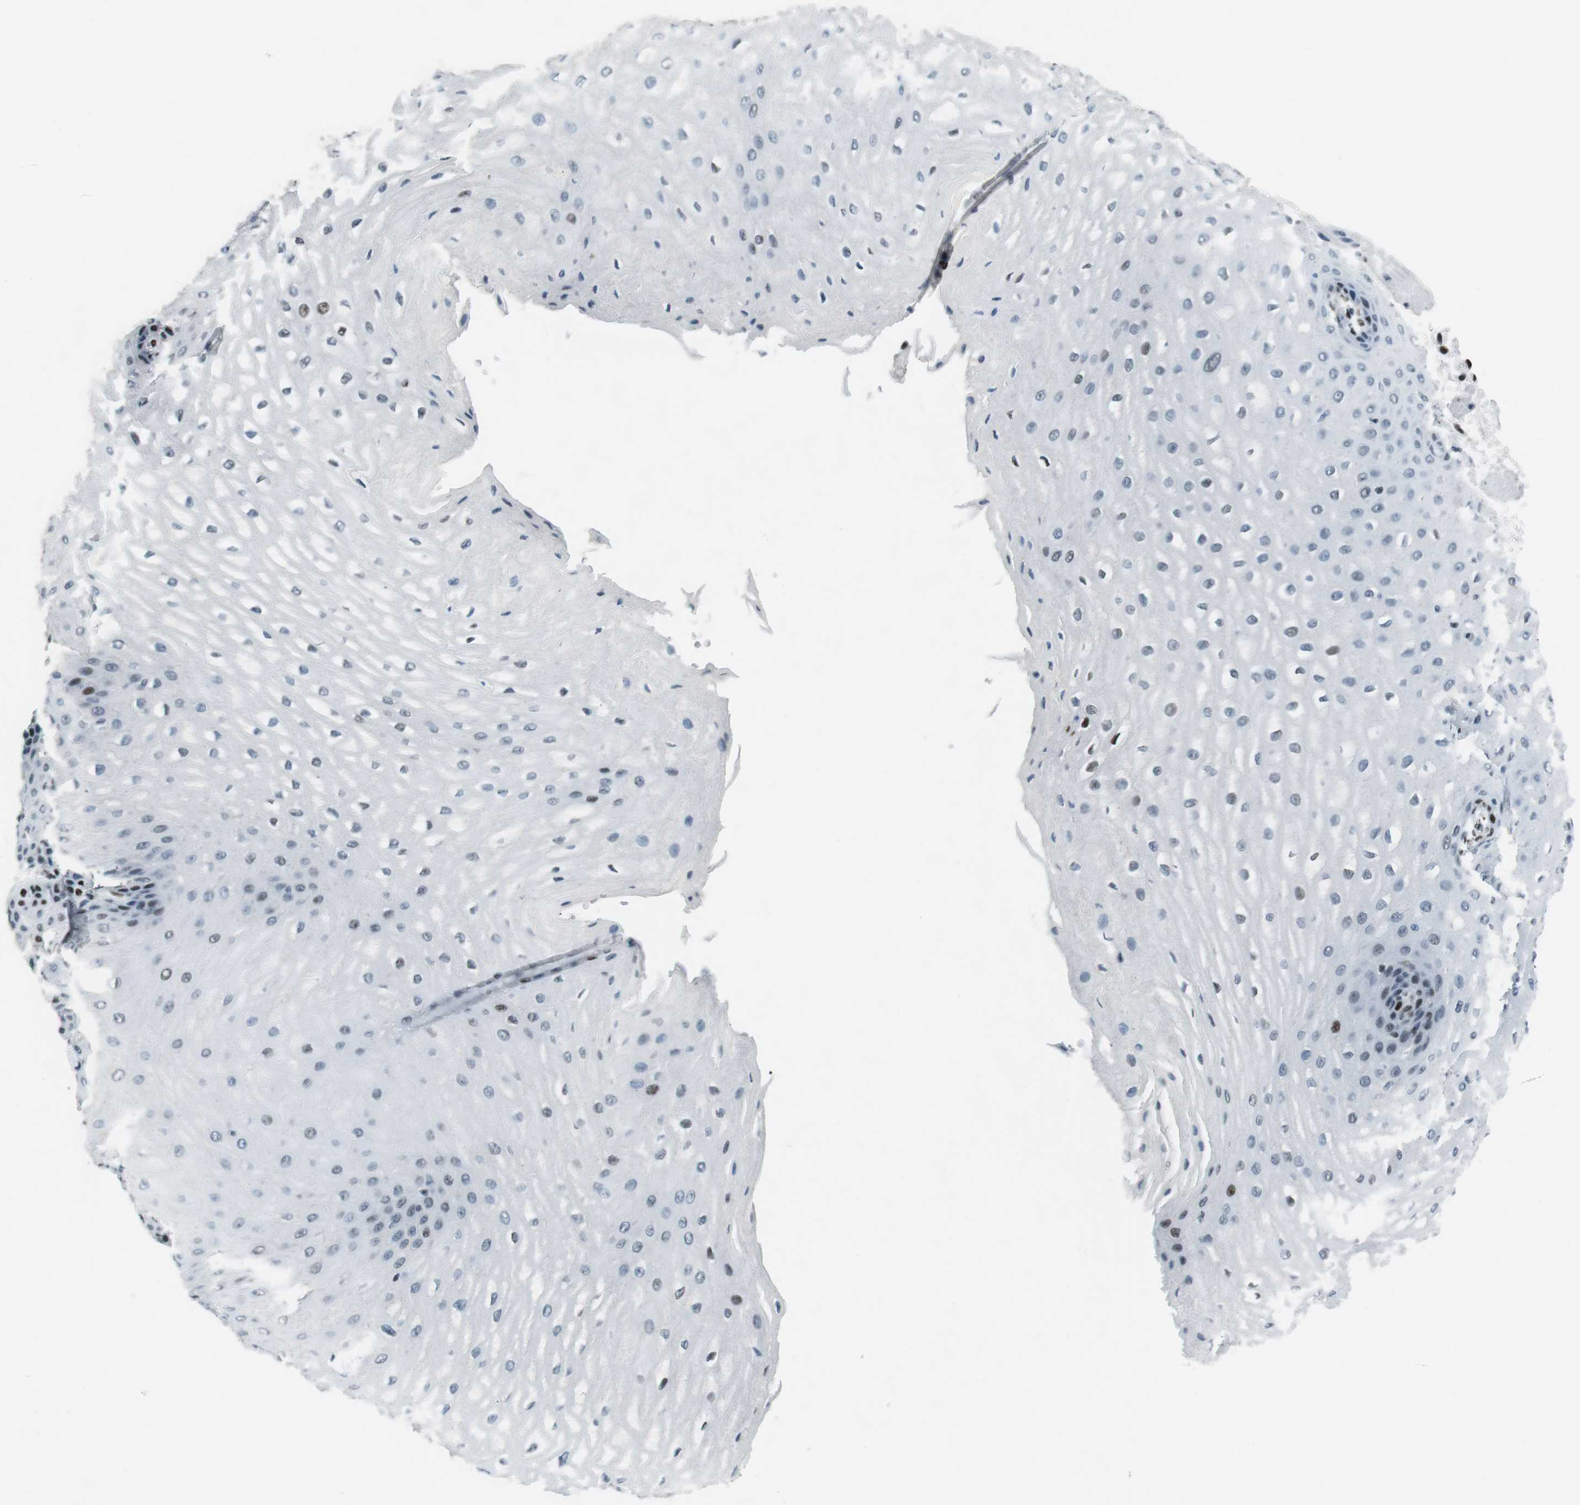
{"staining": {"intensity": "strong", "quantity": "<25%", "location": "nuclear"}, "tissue": "esophagus", "cell_type": "Squamous epithelial cells", "image_type": "normal", "snomed": [{"axis": "morphology", "description": "Normal tissue, NOS"}, {"axis": "topography", "description": "Esophagus"}], "caption": "Protein expression analysis of unremarkable esophagus reveals strong nuclear expression in about <25% of squamous epithelial cells.", "gene": "PML", "patient": {"sex": "male", "age": 54}}